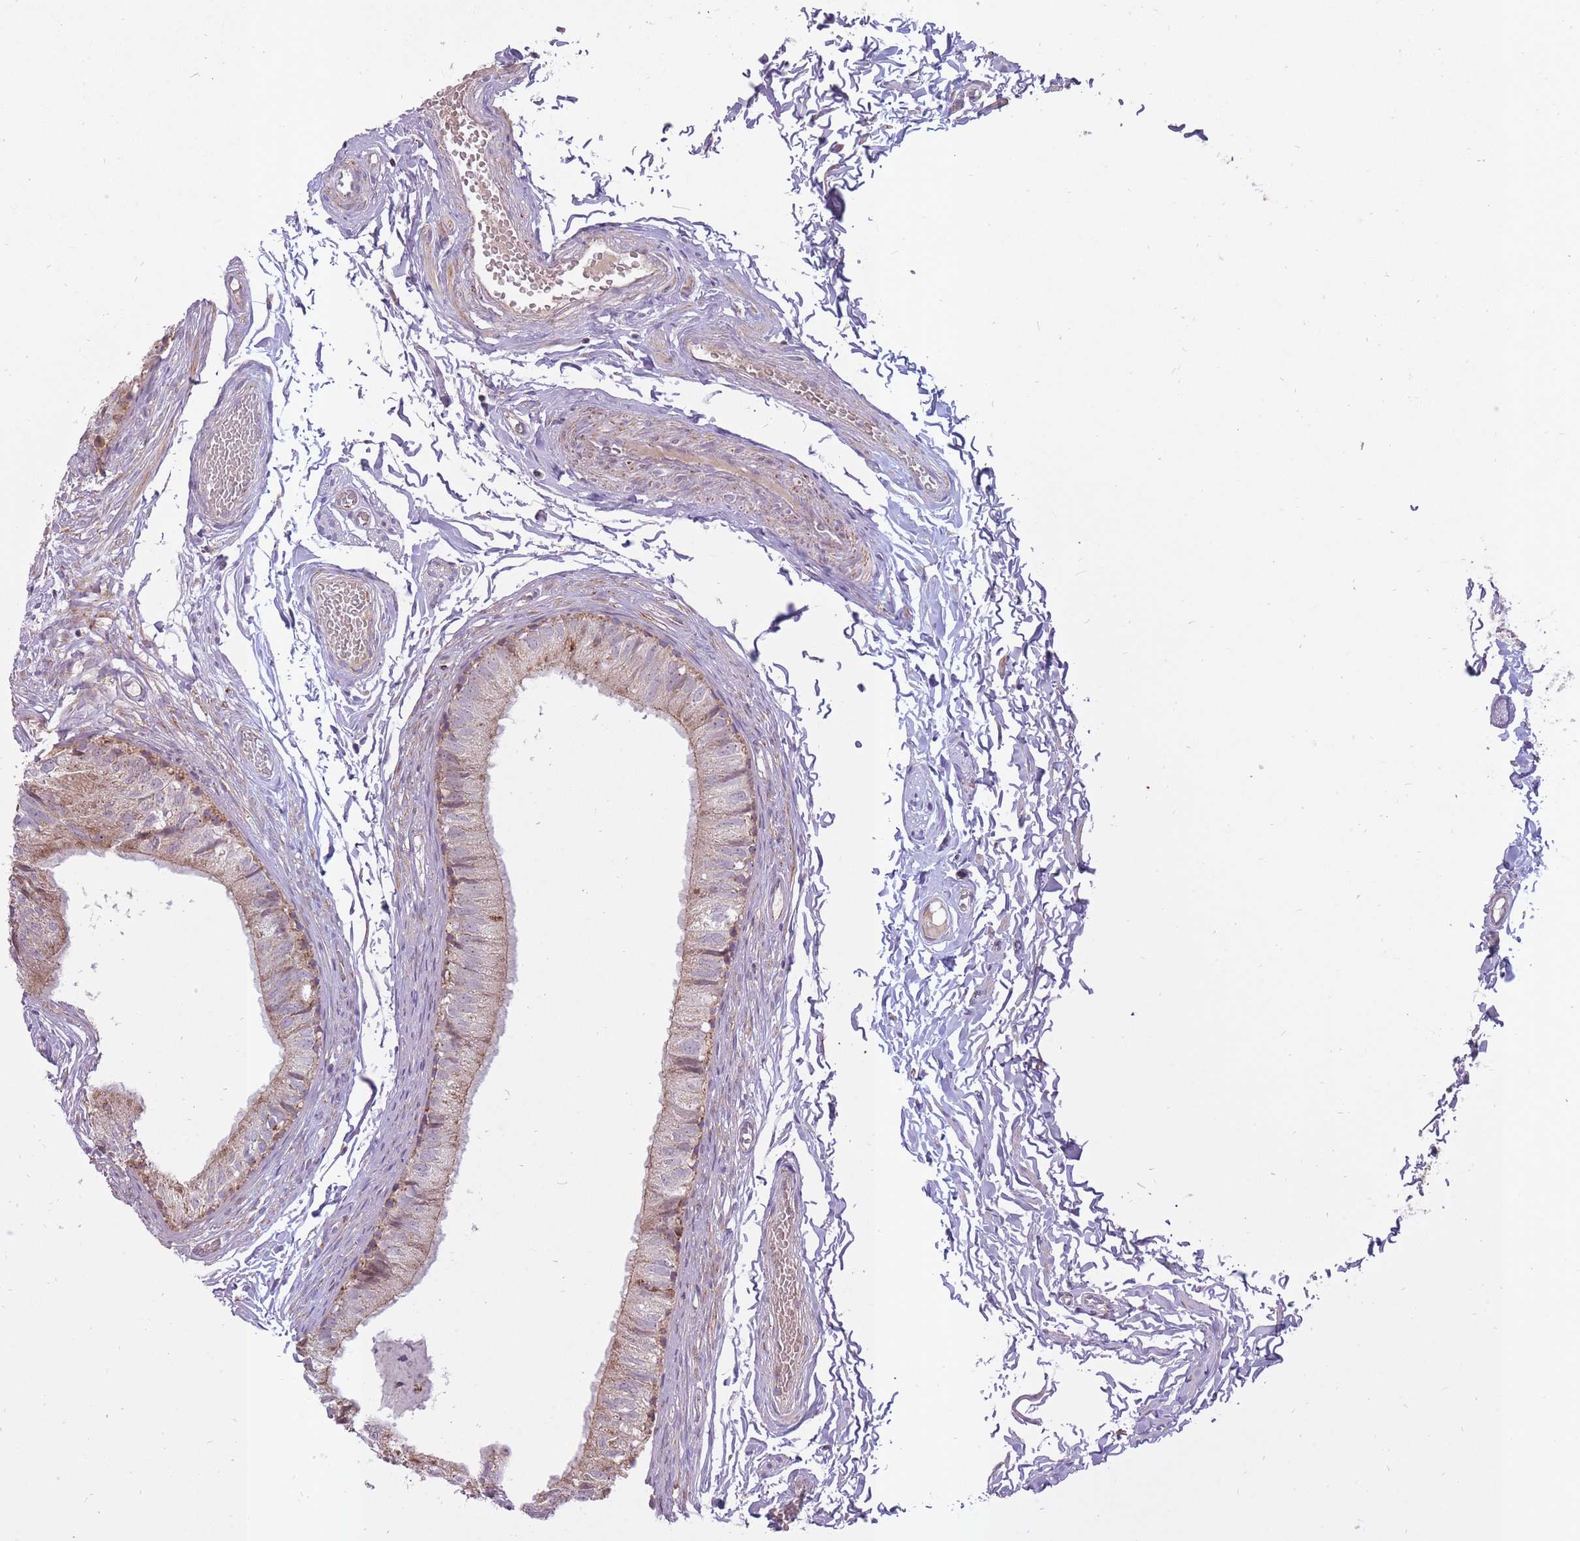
{"staining": {"intensity": "moderate", "quantity": "25%-75%", "location": "cytoplasmic/membranous"}, "tissue": "epididymis", "cell_type": "Glandular cells", "image_type": "normal", "snomed": [{"axis": "morphology", "description": "Normal tissue, NOS"}, {"axis": "topography", "description": "Epididymis"}], "caption": "A brown stain highlights moderate cytoplasmic/membranous positivity of a protein in glandular cells of normal human epididymis. (DAB (3,3'-diaminobenzidine) = brown stain, brightfield microscopy at high magnification).", "gene": "LIN7C", "patient": {"sex": "male", "age": 37}}